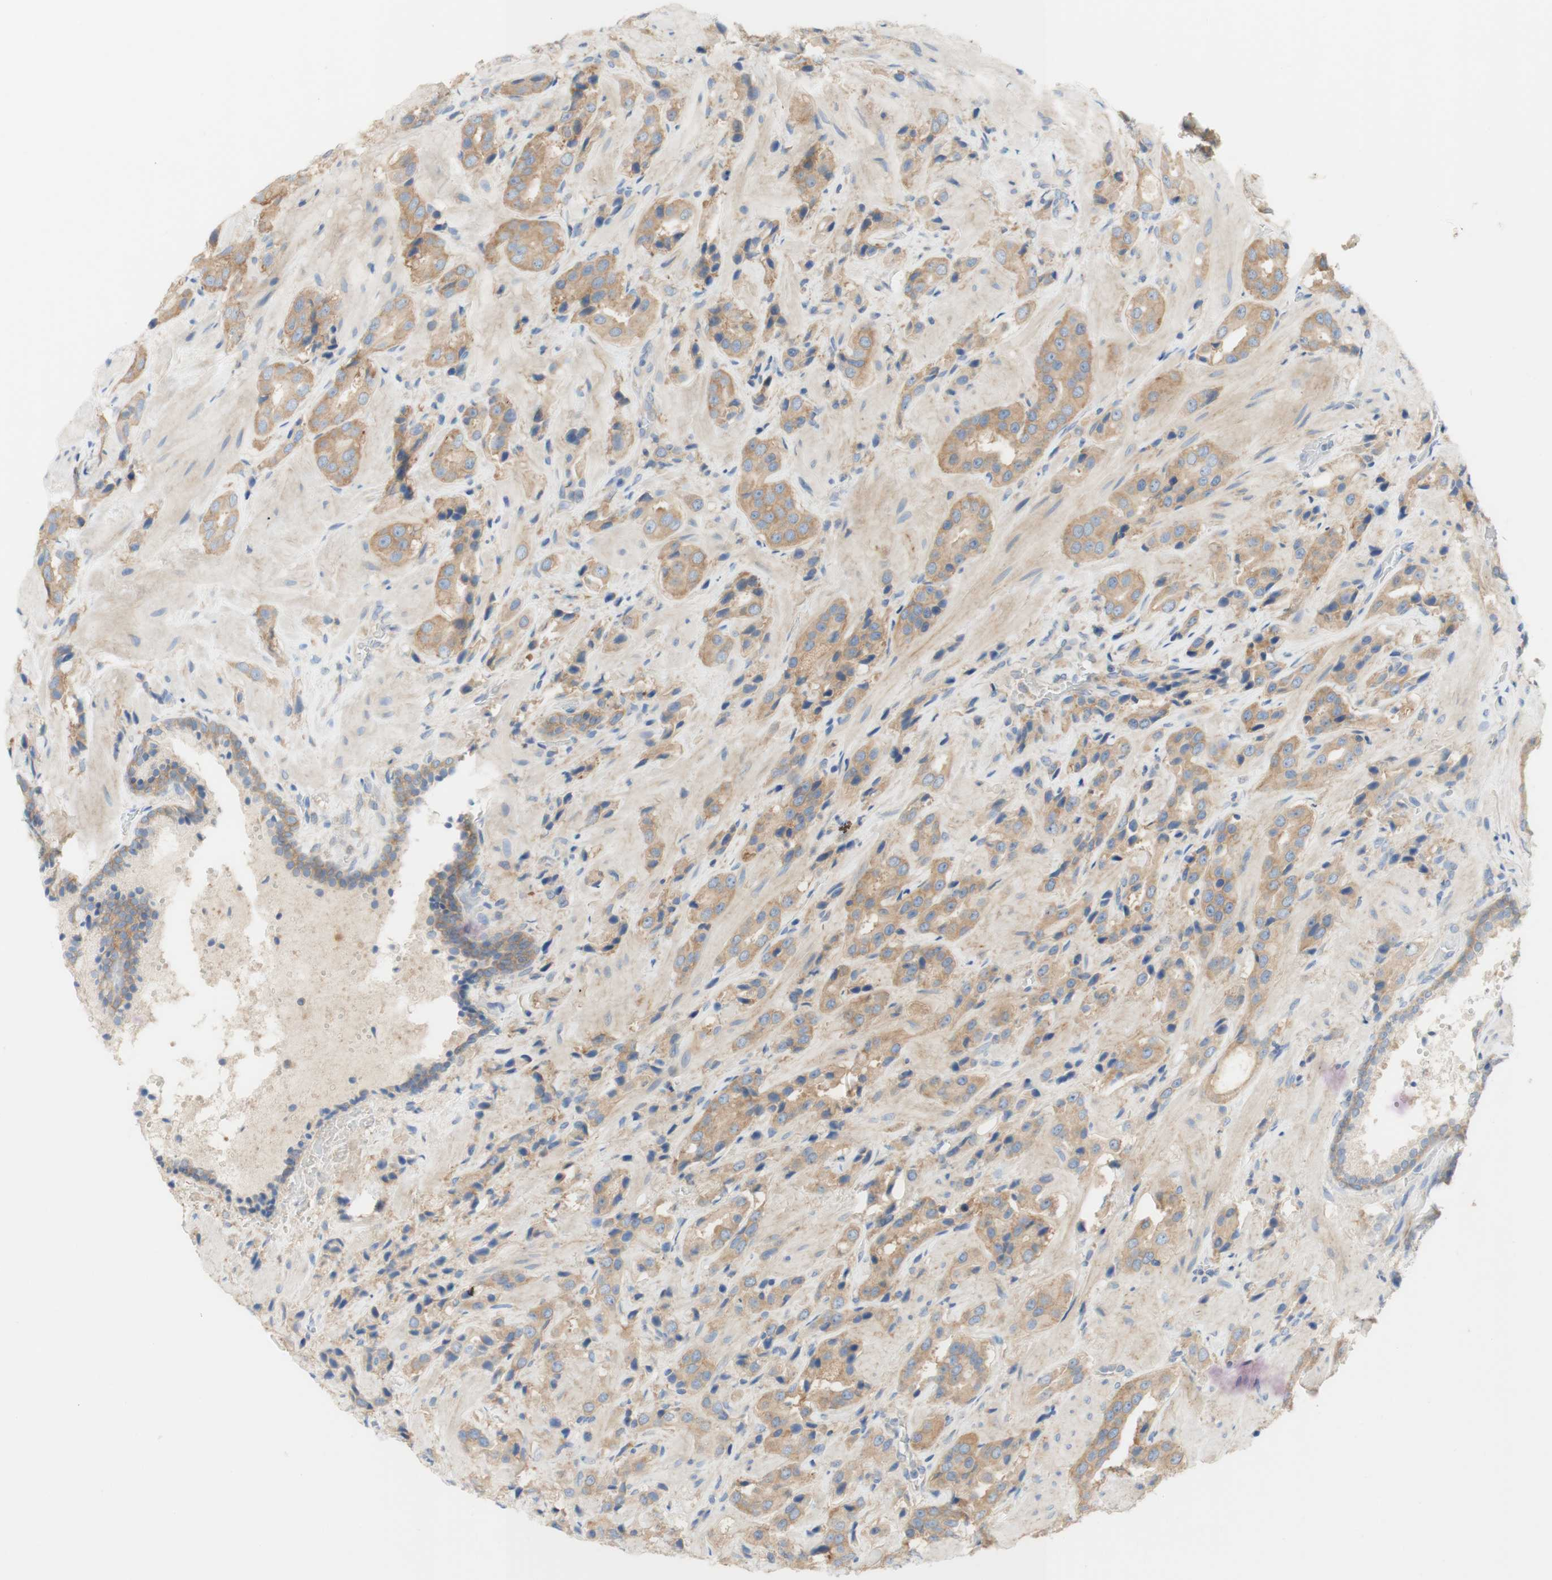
{"staining": {"intensity": "weak", "quantity": ">75%", "location": "cytoplasmic/membranous"}, "tissue": "prostate cancer", "cell_type": "Tumor cells", "image_type": "cancer", "snomed": [{"axis": "morphology", "description": "Adenocarcinoma, High grade"}, {"axis": "topography", "description": "Prostate"}], "caption": "Brown immunohistochemical staining in prostate cancer (adenocarcinoma (high-grade)) demonstrates weak cytoplasmic/membranous expression in about >75% of tumor cells.", "gene": "ATP2B1", "patient": {"sex": "male", "age": 64}}